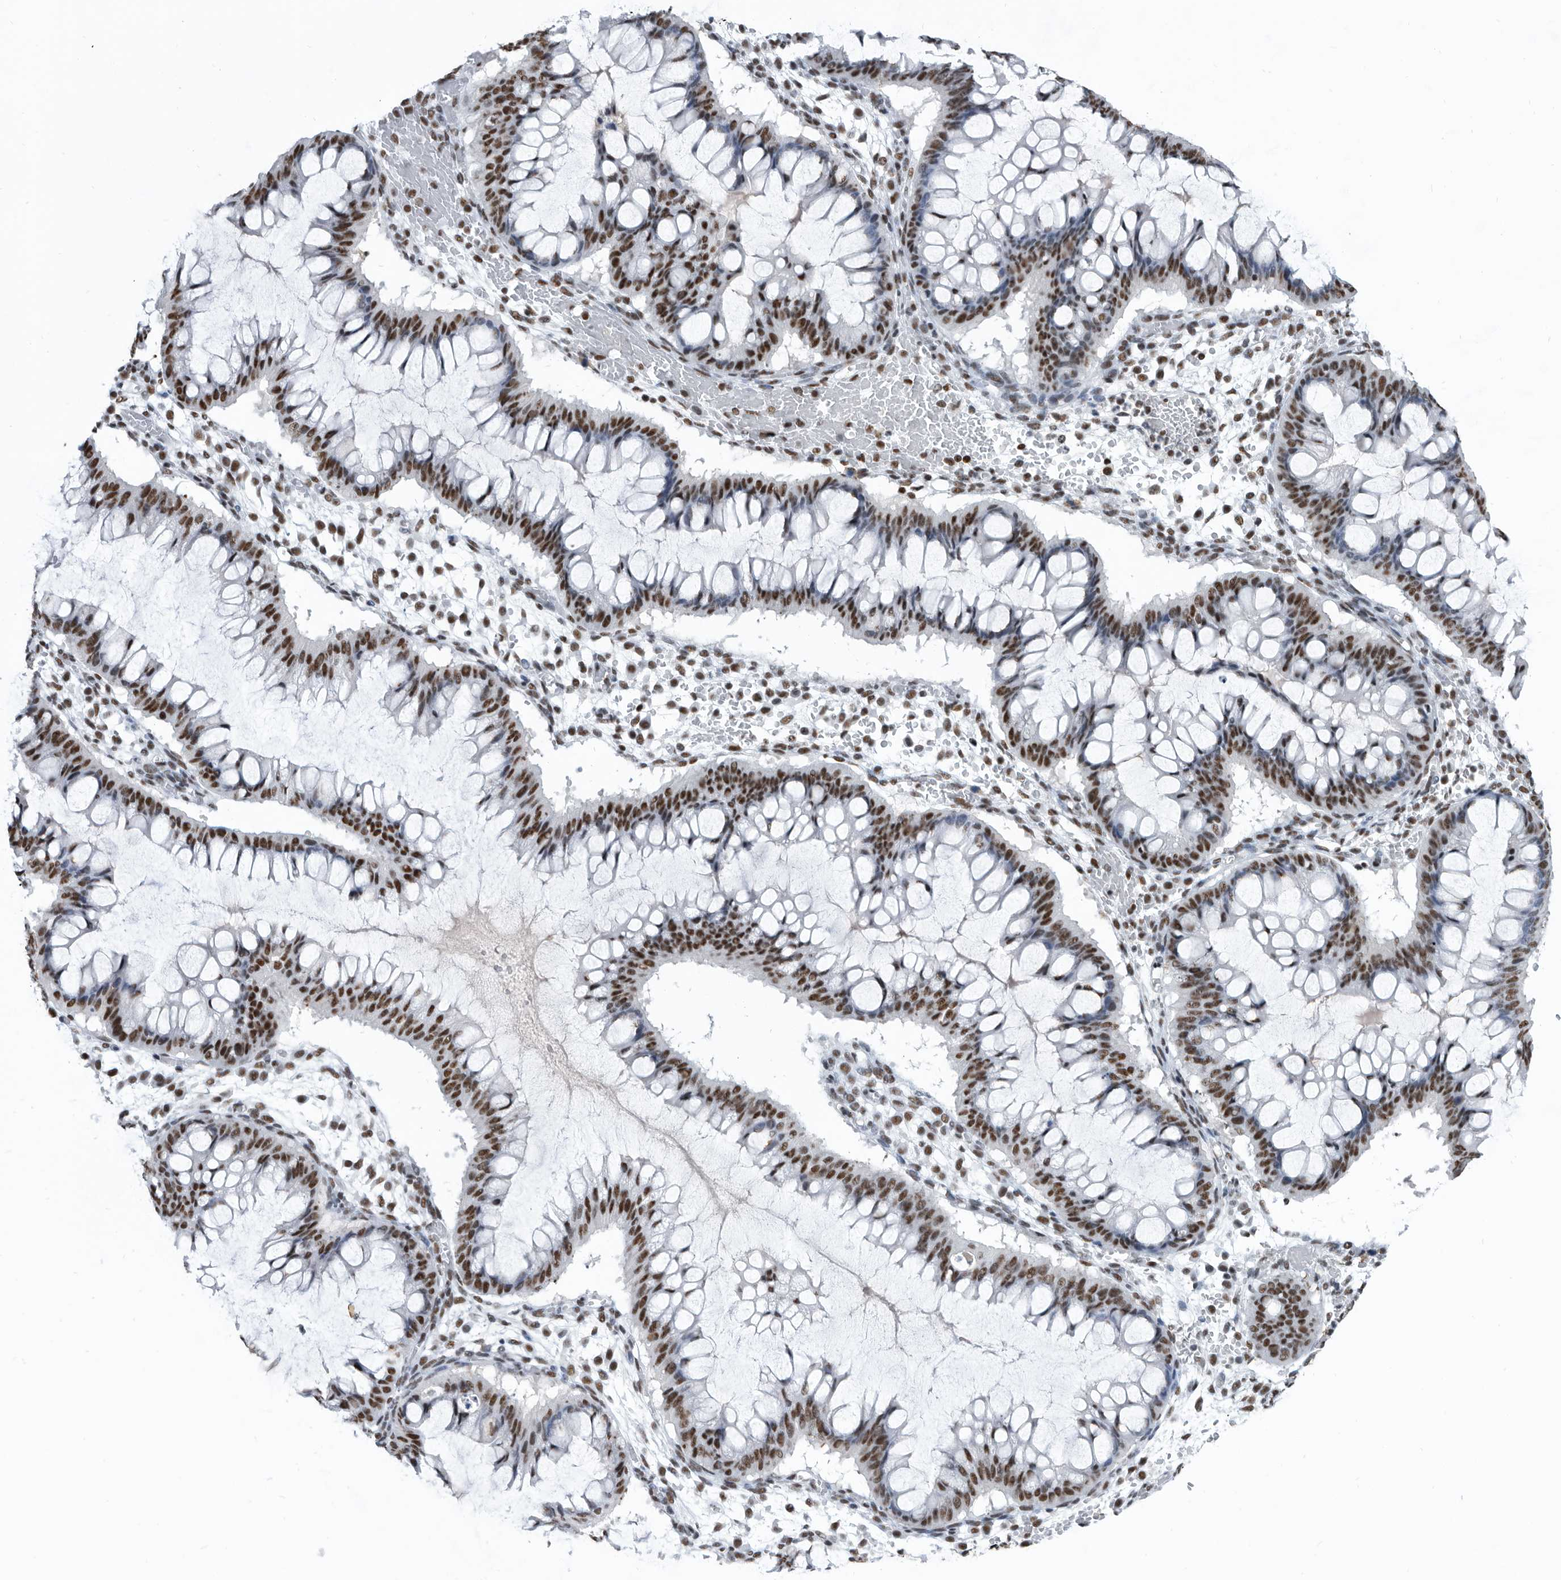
{"staining": {"intensity": "strong", "quantity": ">75%", "location": "nuclear"}, "tissue": "ovarian cancer", "cell_type": "Tumor cells", "image_type": "cancer", "snomed": [{"axis": "morphology", "description": "Cystadenocarcinoma, mucinous, NOS"}, {"axis": "topography", "description": "Ovary"}], "caption": "Tumor cells demonstrate high levels of strong nuclear expression in about >75% of cells in human mucinous cystadenocarcinoma (ovarian). (brown staining indicates protein expression, while blue staining denotes nuclei).", "gene": "SF3A1", "patient": {"sex": "female", "age": 73}}